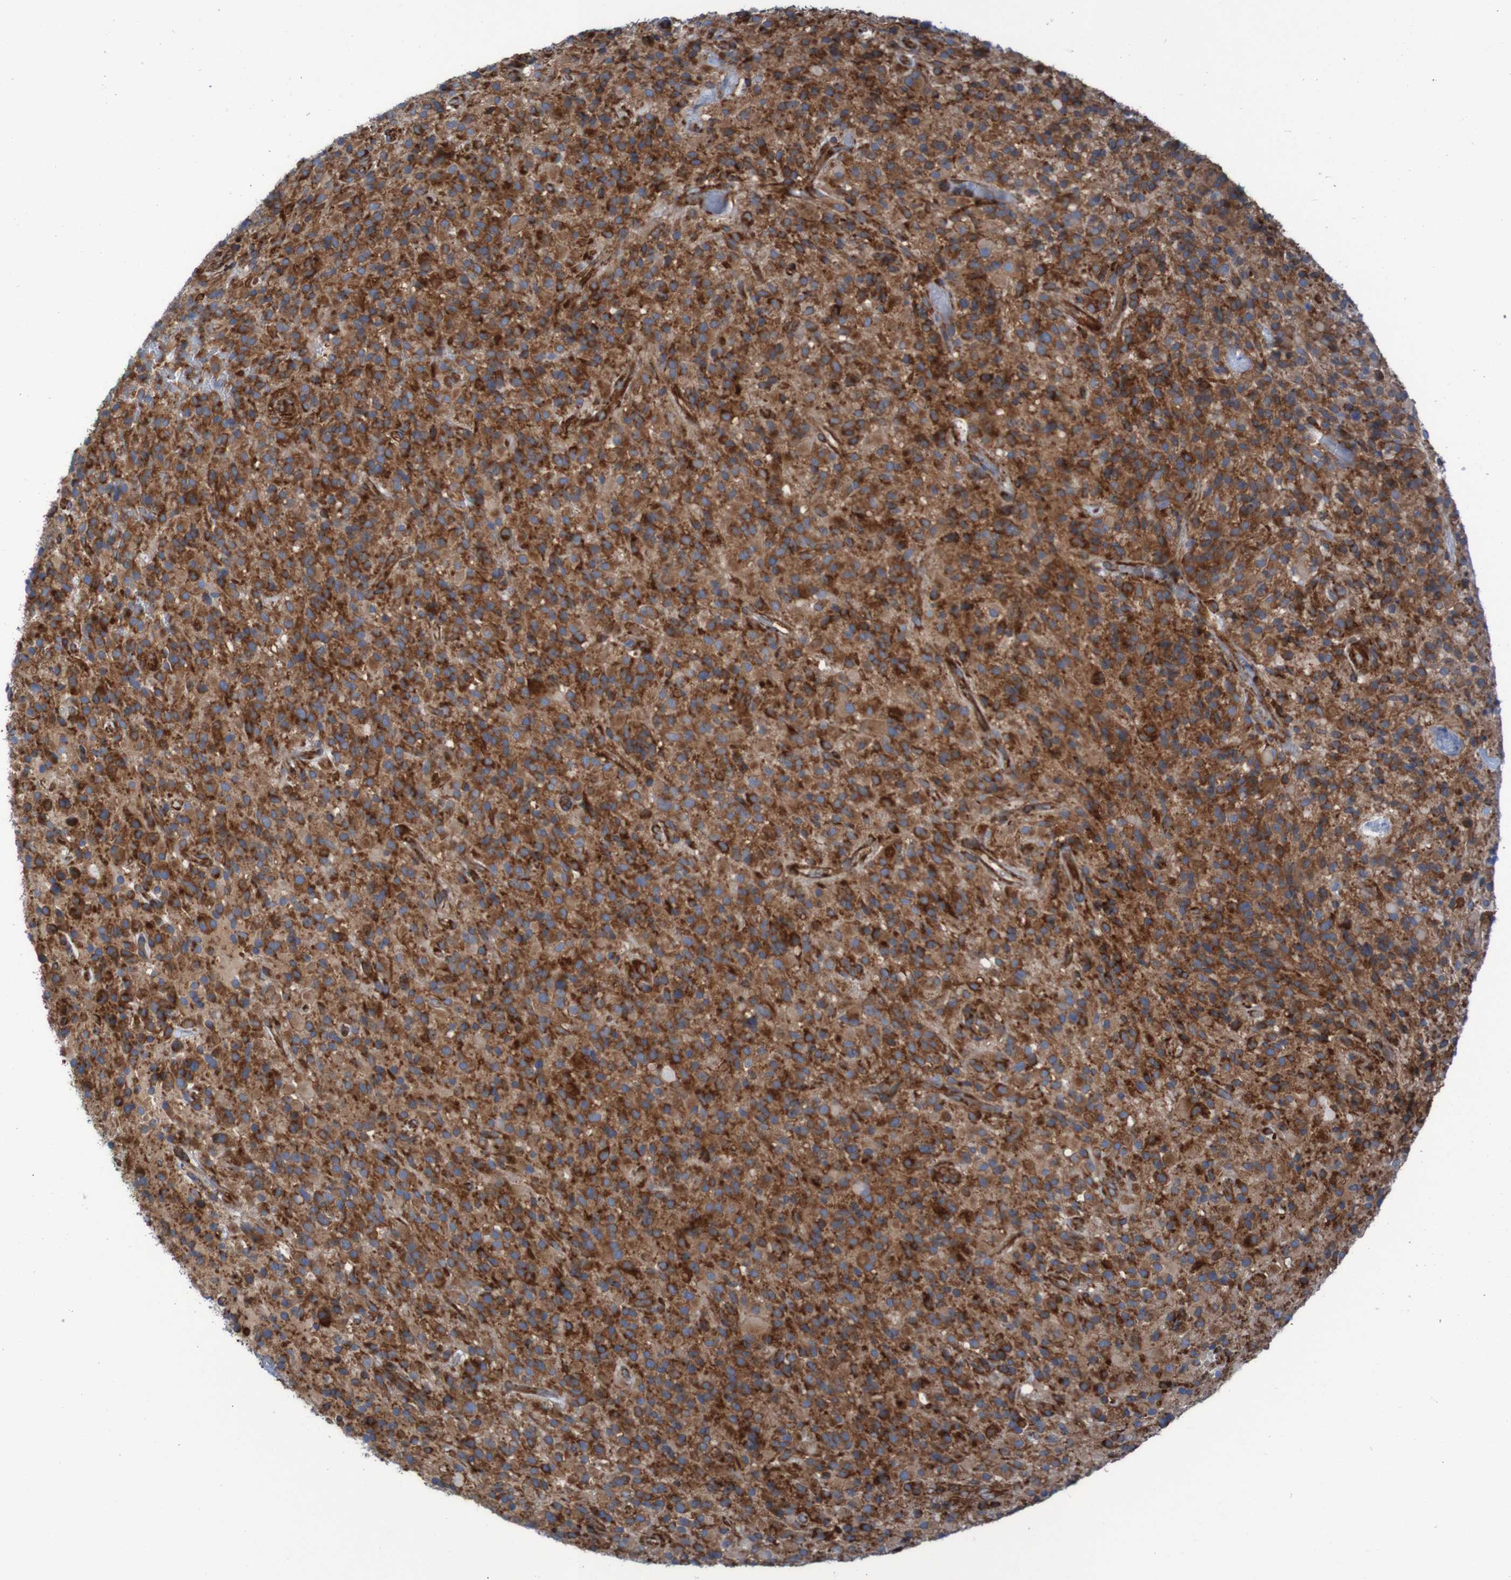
{"staining": {"intensity": "strong", "quantity": ">75%", "location": "cytoplasmic/membranous"}, "tissue": "glioma", "cell_type": "Tumor cells", "image_type": "cancer", "snomed": [{"axis": "morphology", "description": "Glioma, malignant, High grade"}, {"axis": "topography", "description": "Brain"}], "caption": "Protein expression by immunohistochemistry (IHC) exhibits strong cytoplasmic/membranous expression in approximately >75% of tumor cells in malignant glioma (high-grade).", "gene": "RPL10", "patient": {"sex": "male", "age": 71}}